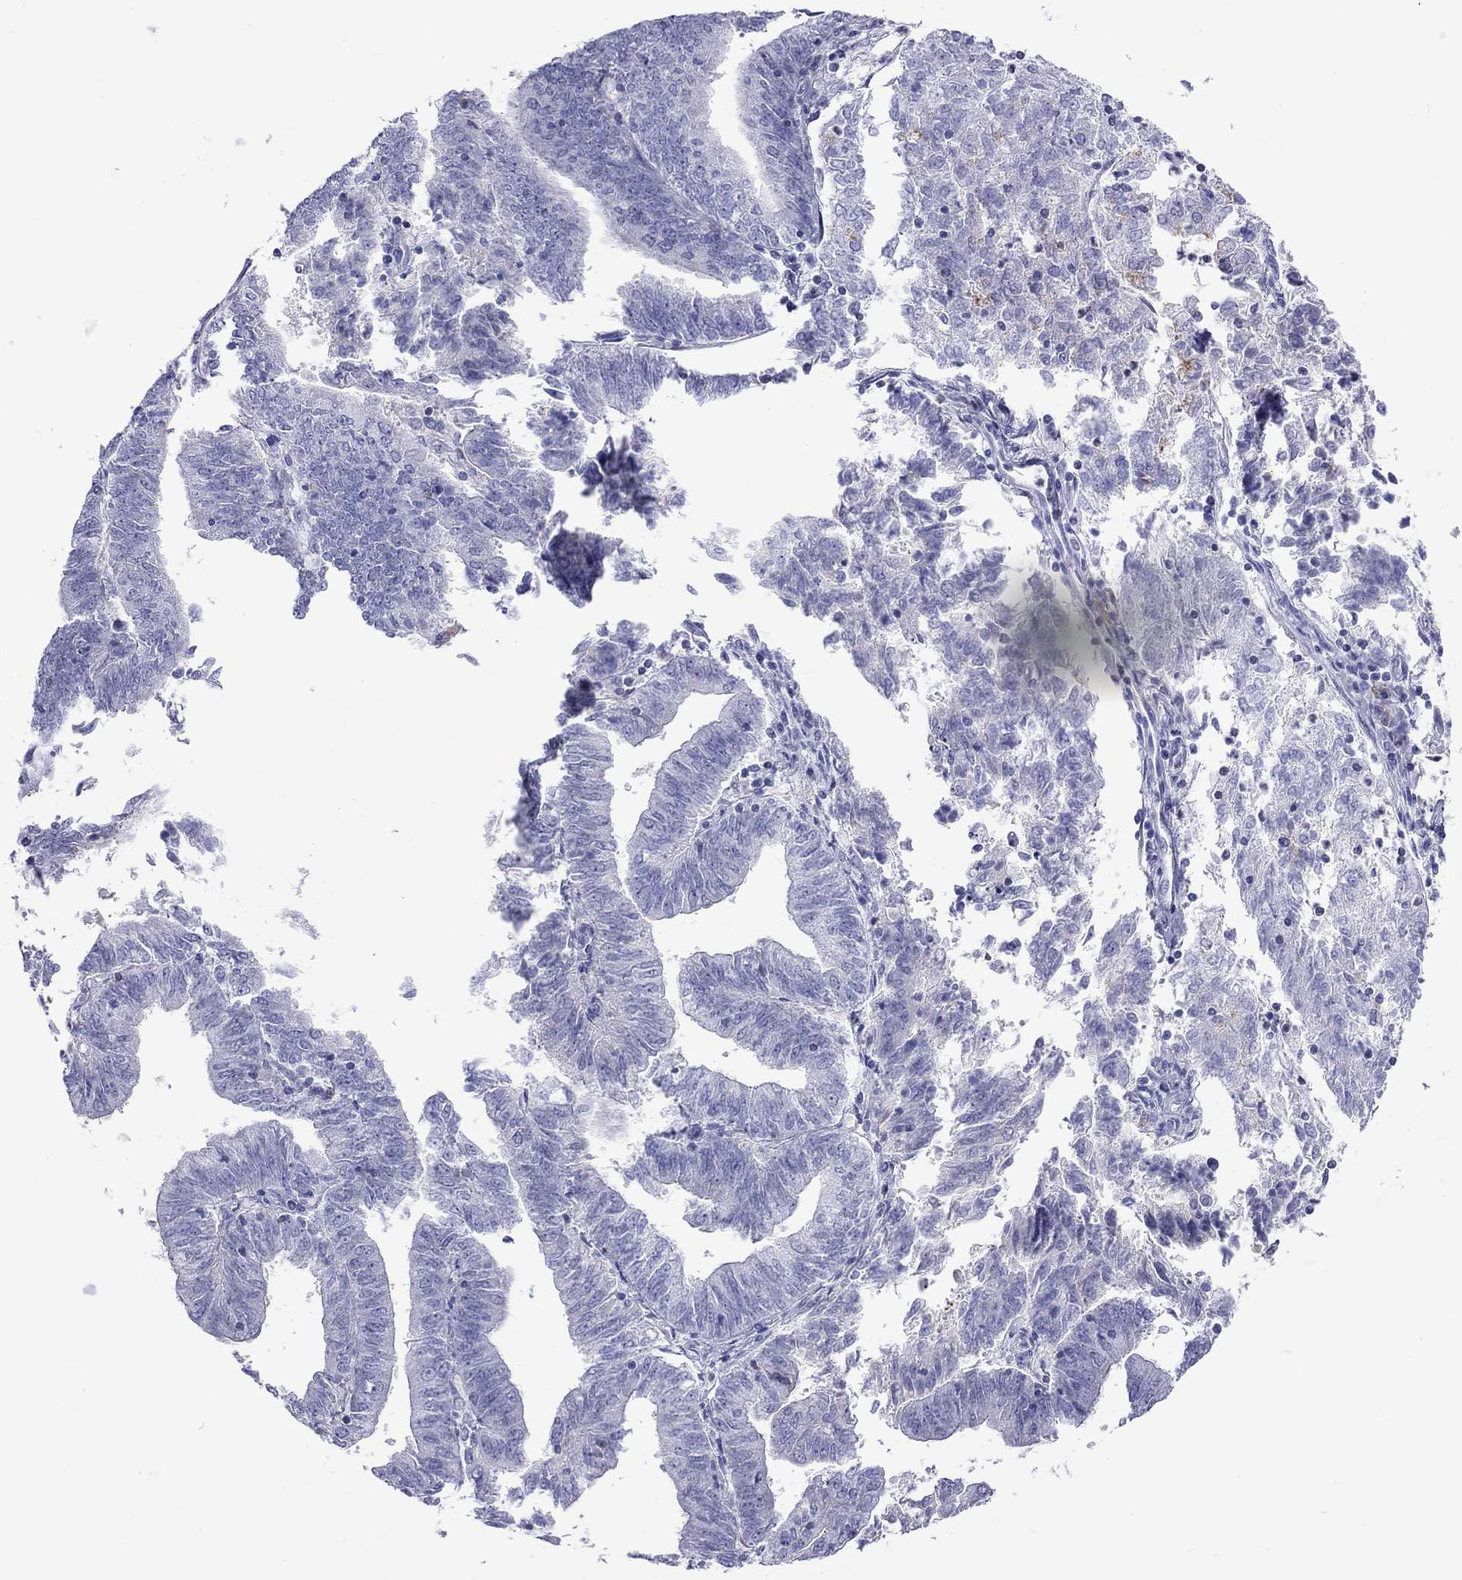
{"staining": {"intensity": "negative", "quantity": "none", "location": "none"}, "tissue": "endometrial cancer", "cell_type": "Tumor cells", "image_type": "cancer", "snomed": [{"axis": "morphology", "description": "Adenocarcinoma, NOS"}, {"axis": "topography", "description": "Endometrium"}], "caption": "Image shows no significant protein positivity in tumor cells of endometrial adenocarcinoma. (Stains: DAB immunohistochemistry (IHC) with hematoxylin counter stain, Microscopy: brightfield microscopy at high magnification).", "gene": "SLC46A2", "patient": {"sex": "female", "age": 82}}